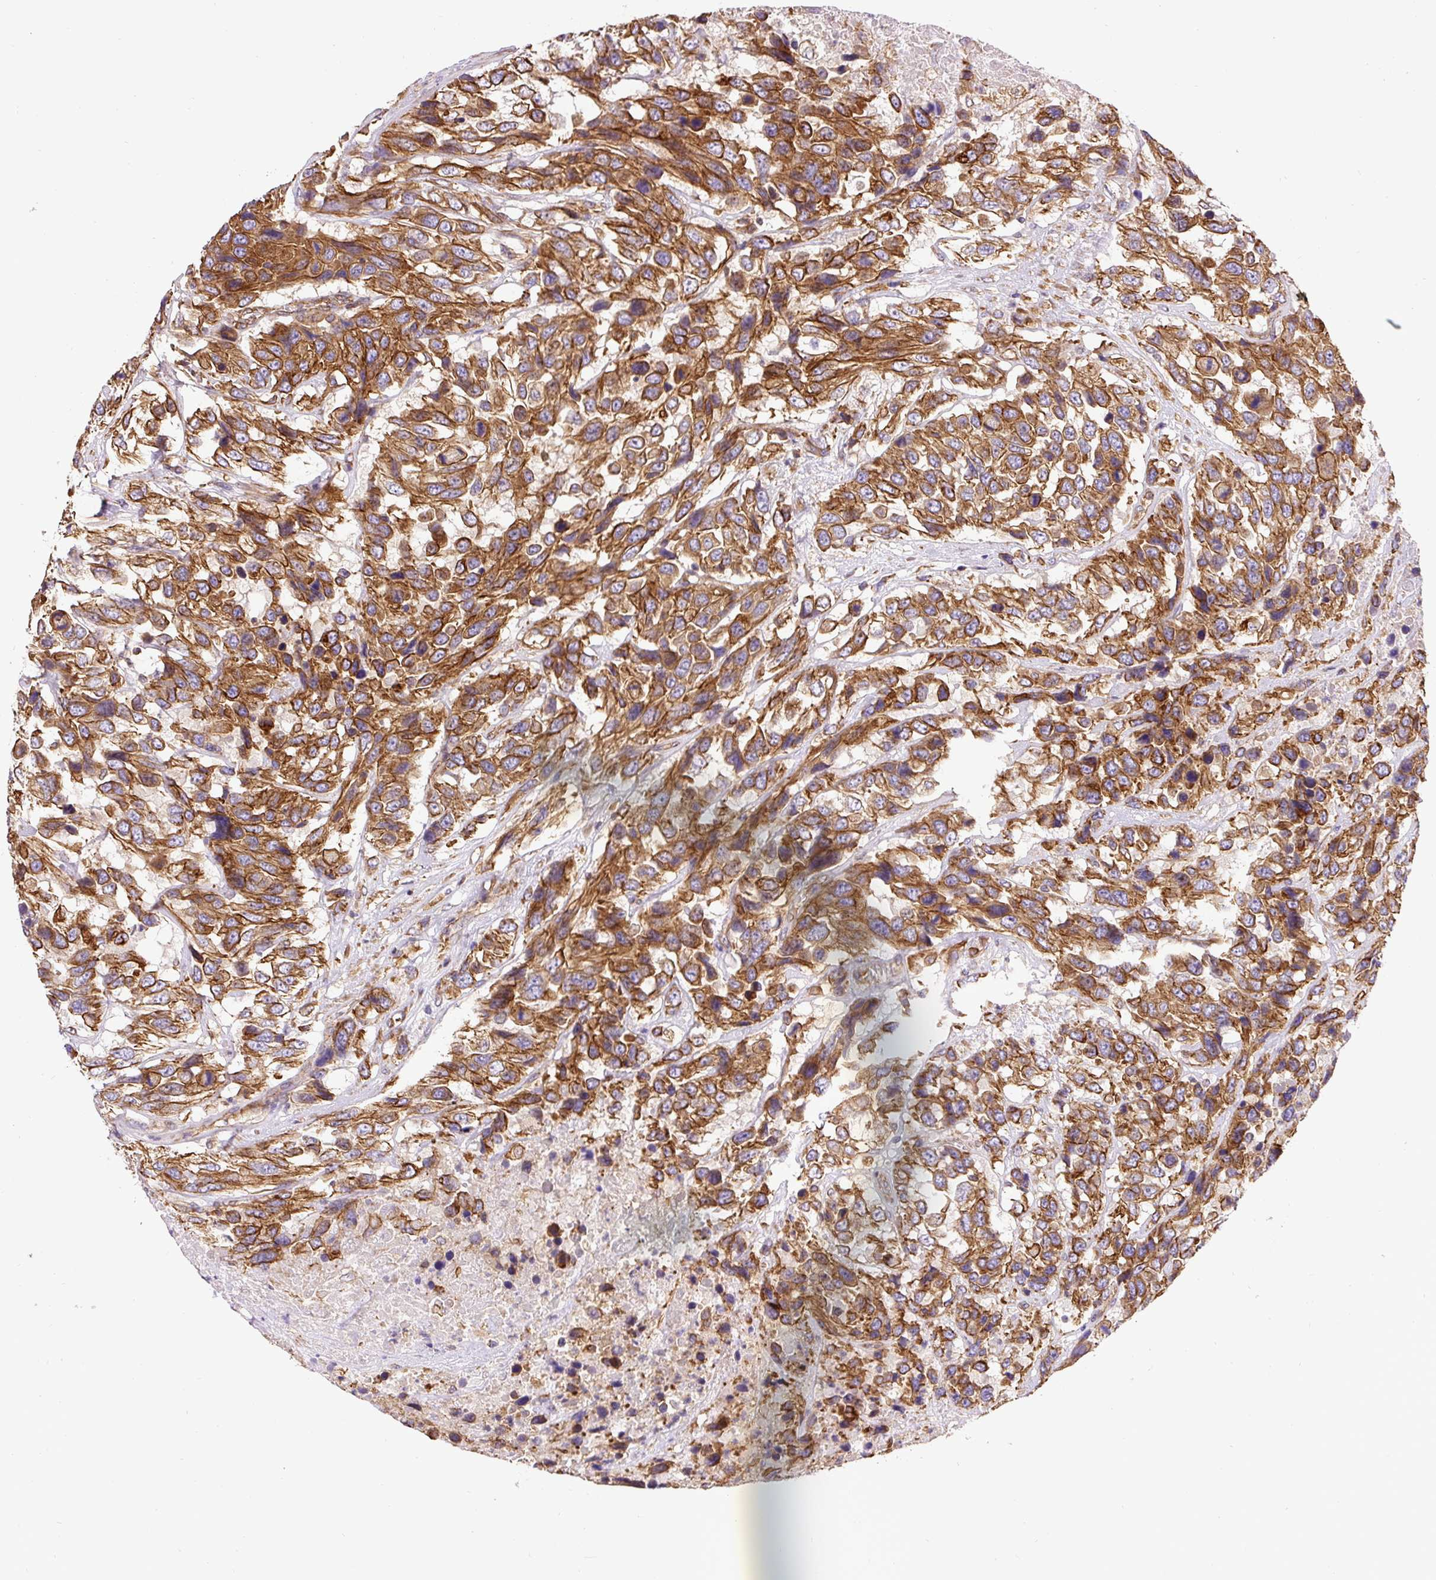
{"staining": {"intensity": "strong", "quantity": ">75%", "location": "cytoplasmic/membranous"}, "tissue": "urothelial cancer", "cell_type": "Tumor cells", "image_type": "cancer", "snomed": [{"axis": "morphology", "description": "Urothelial carcinoma, High grade"}, {"axis": "topography", "description": "Urinary bladder"}], "caption": "Immunohistochemical staining of human urothelial cancer reveals high levels of strong cytoplasmic/membranous staining in about >75% of tumor cells. (Brightfield microscopy of DAB IHC at high magnification).", "gene": "DCTN1", "patient": {"sex": "female", "age": 70}}